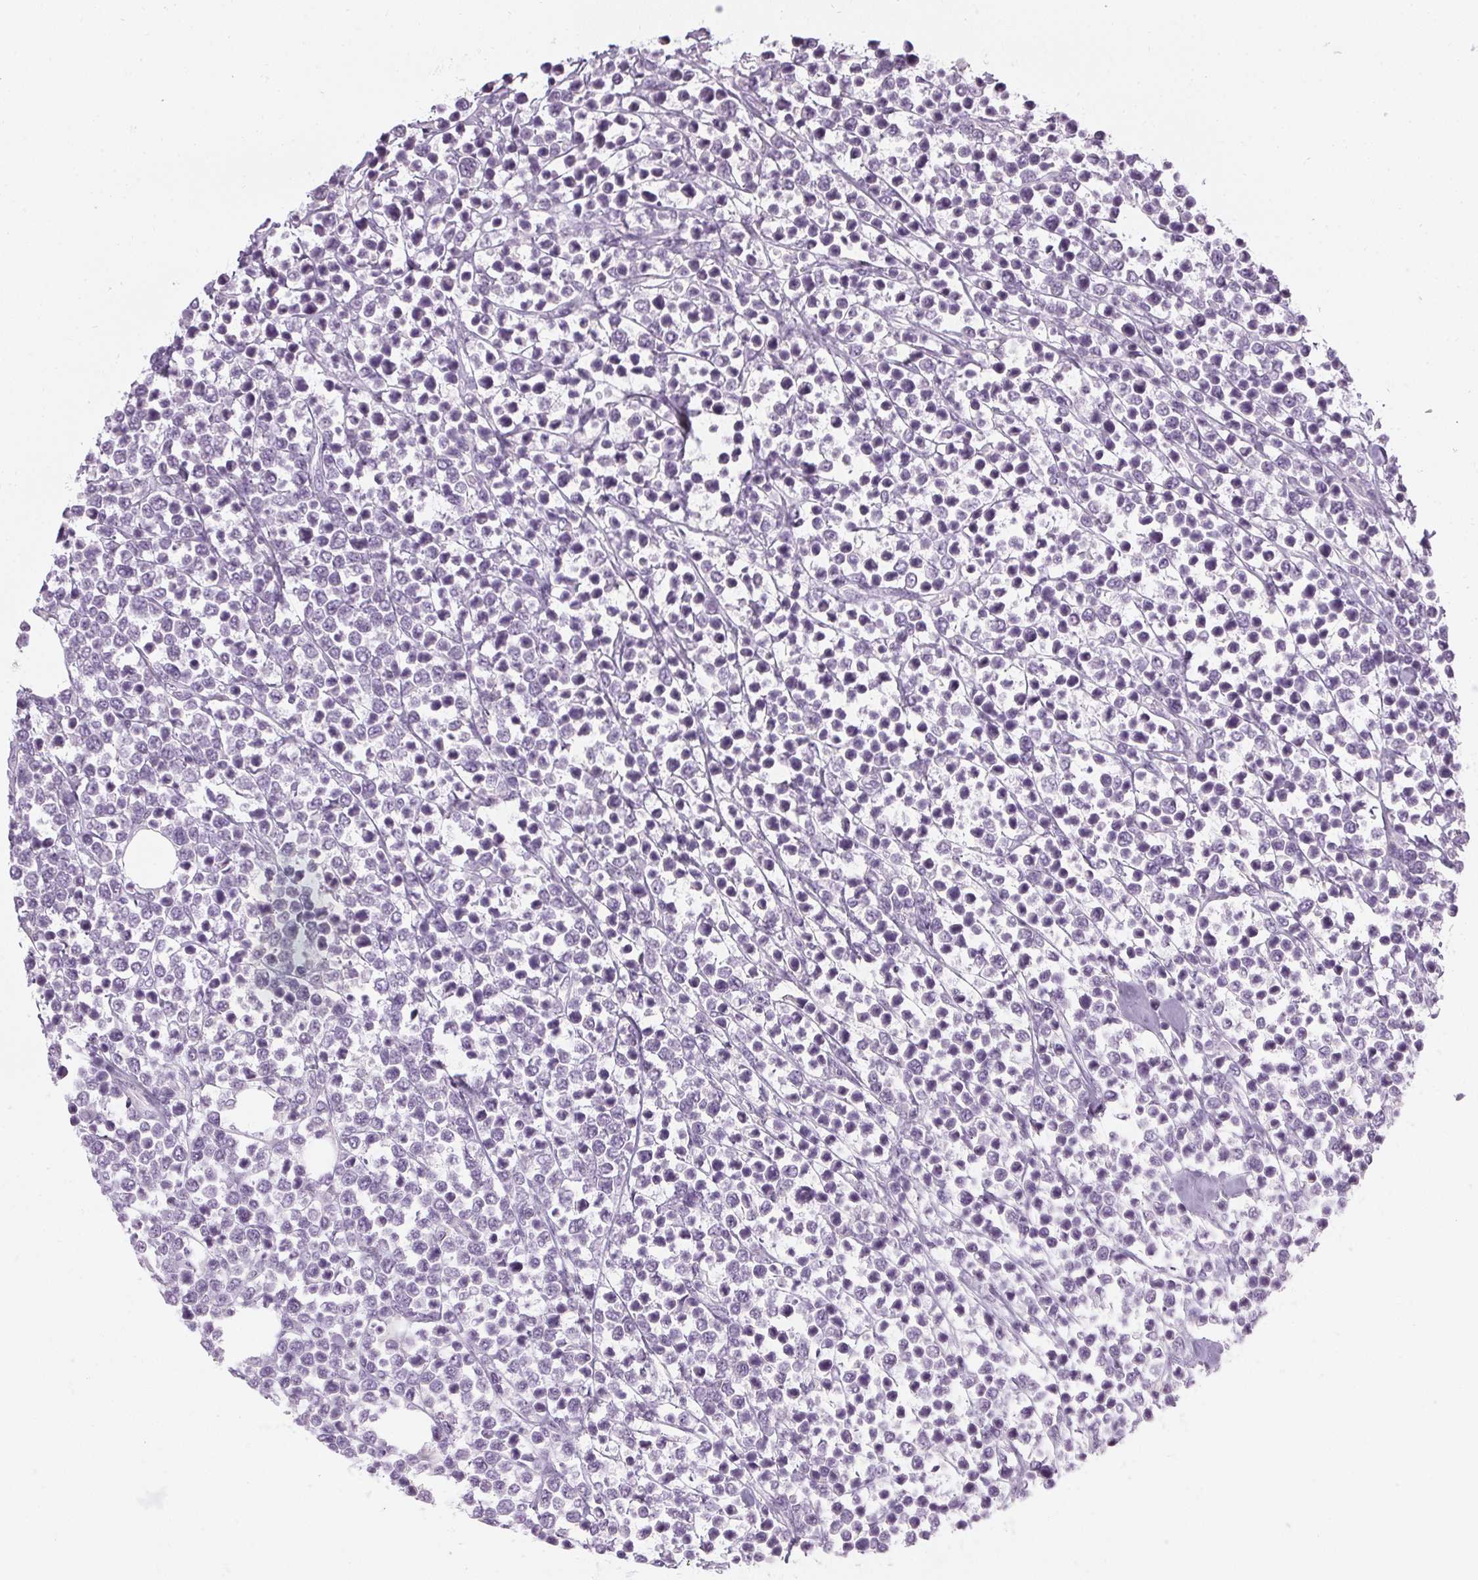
{"staining": {"intensity": "negative", "quantity": "none", "location": "none"}, "tissue": "lymphoma", "cell_type": "Tumor cells", "image_type": "cancer", "snomed": [{"axis": "morphology", "description": "Malignant lymphoma, non-Hodgkin's type, High grade"}, {"axis": "topography", "description": "Soft tissue"}], "caption": "Immunohistochemistry (IHC) of lymphoma shows no expression in tumor cells.", "gene": "TMEM72", "patient": {"sex": "female", "age": 56}}